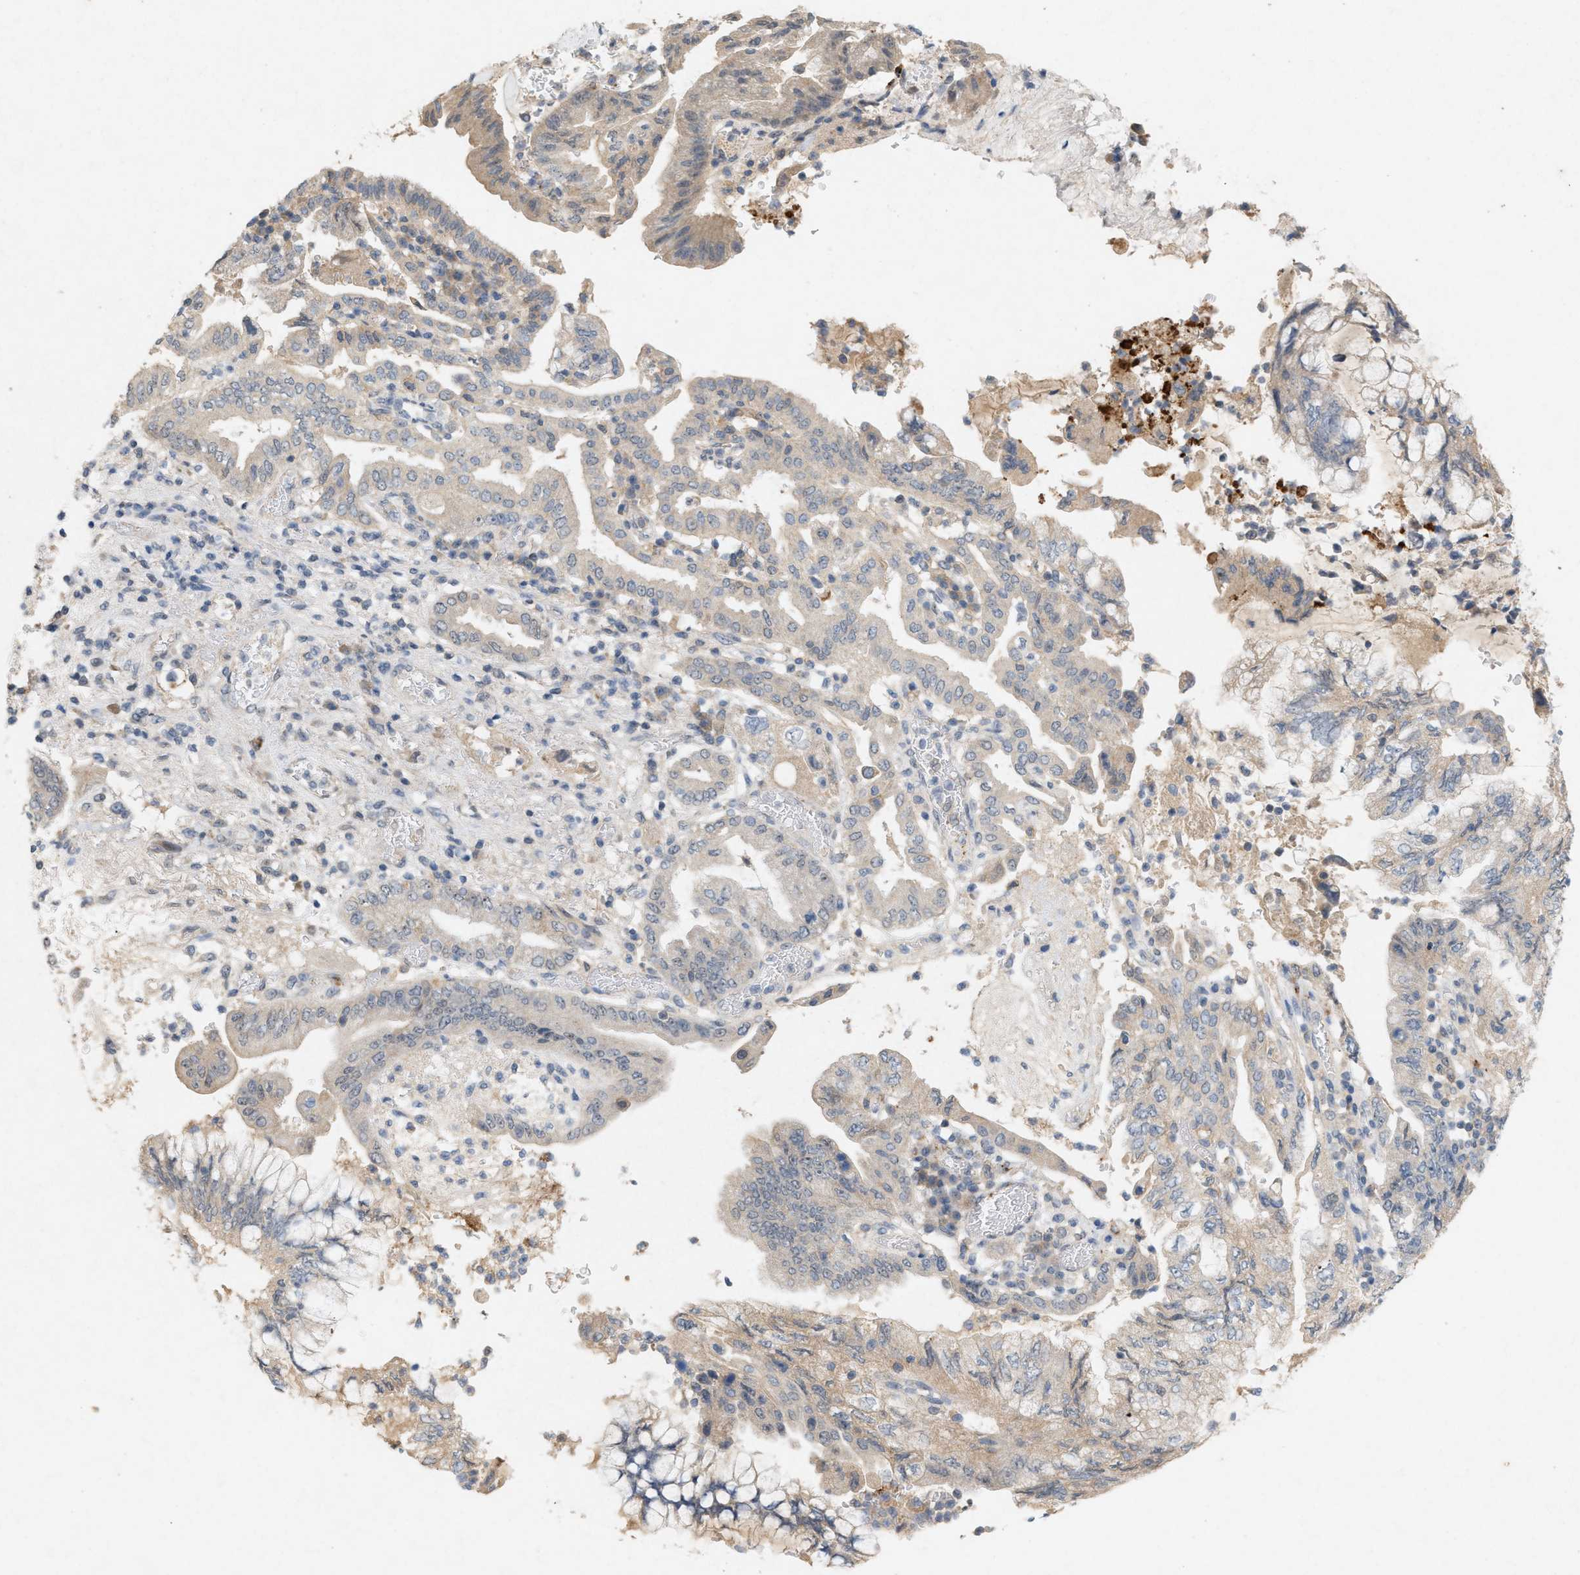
{"staining": {"intensity": "weak", "quantity": "<25%", "location": "cytoplasmic/membranous"}, "tissue": "pancreatic cancer", "cell_type": "Tumor cells", "image_type": "cancer", "snomed": [{"axis": "morphology", "description": "Adenocarcinoma, NOS"}, {"axis": "topography", "description": "Pancreas"}], "caption": "IHC image of human adenocarcinoma (pancreatic) stained for a protein (brown), which displays no positivity in tumor cells.", "gene": "DCAF7", "patient": {"sex": "female", "age": 73}}